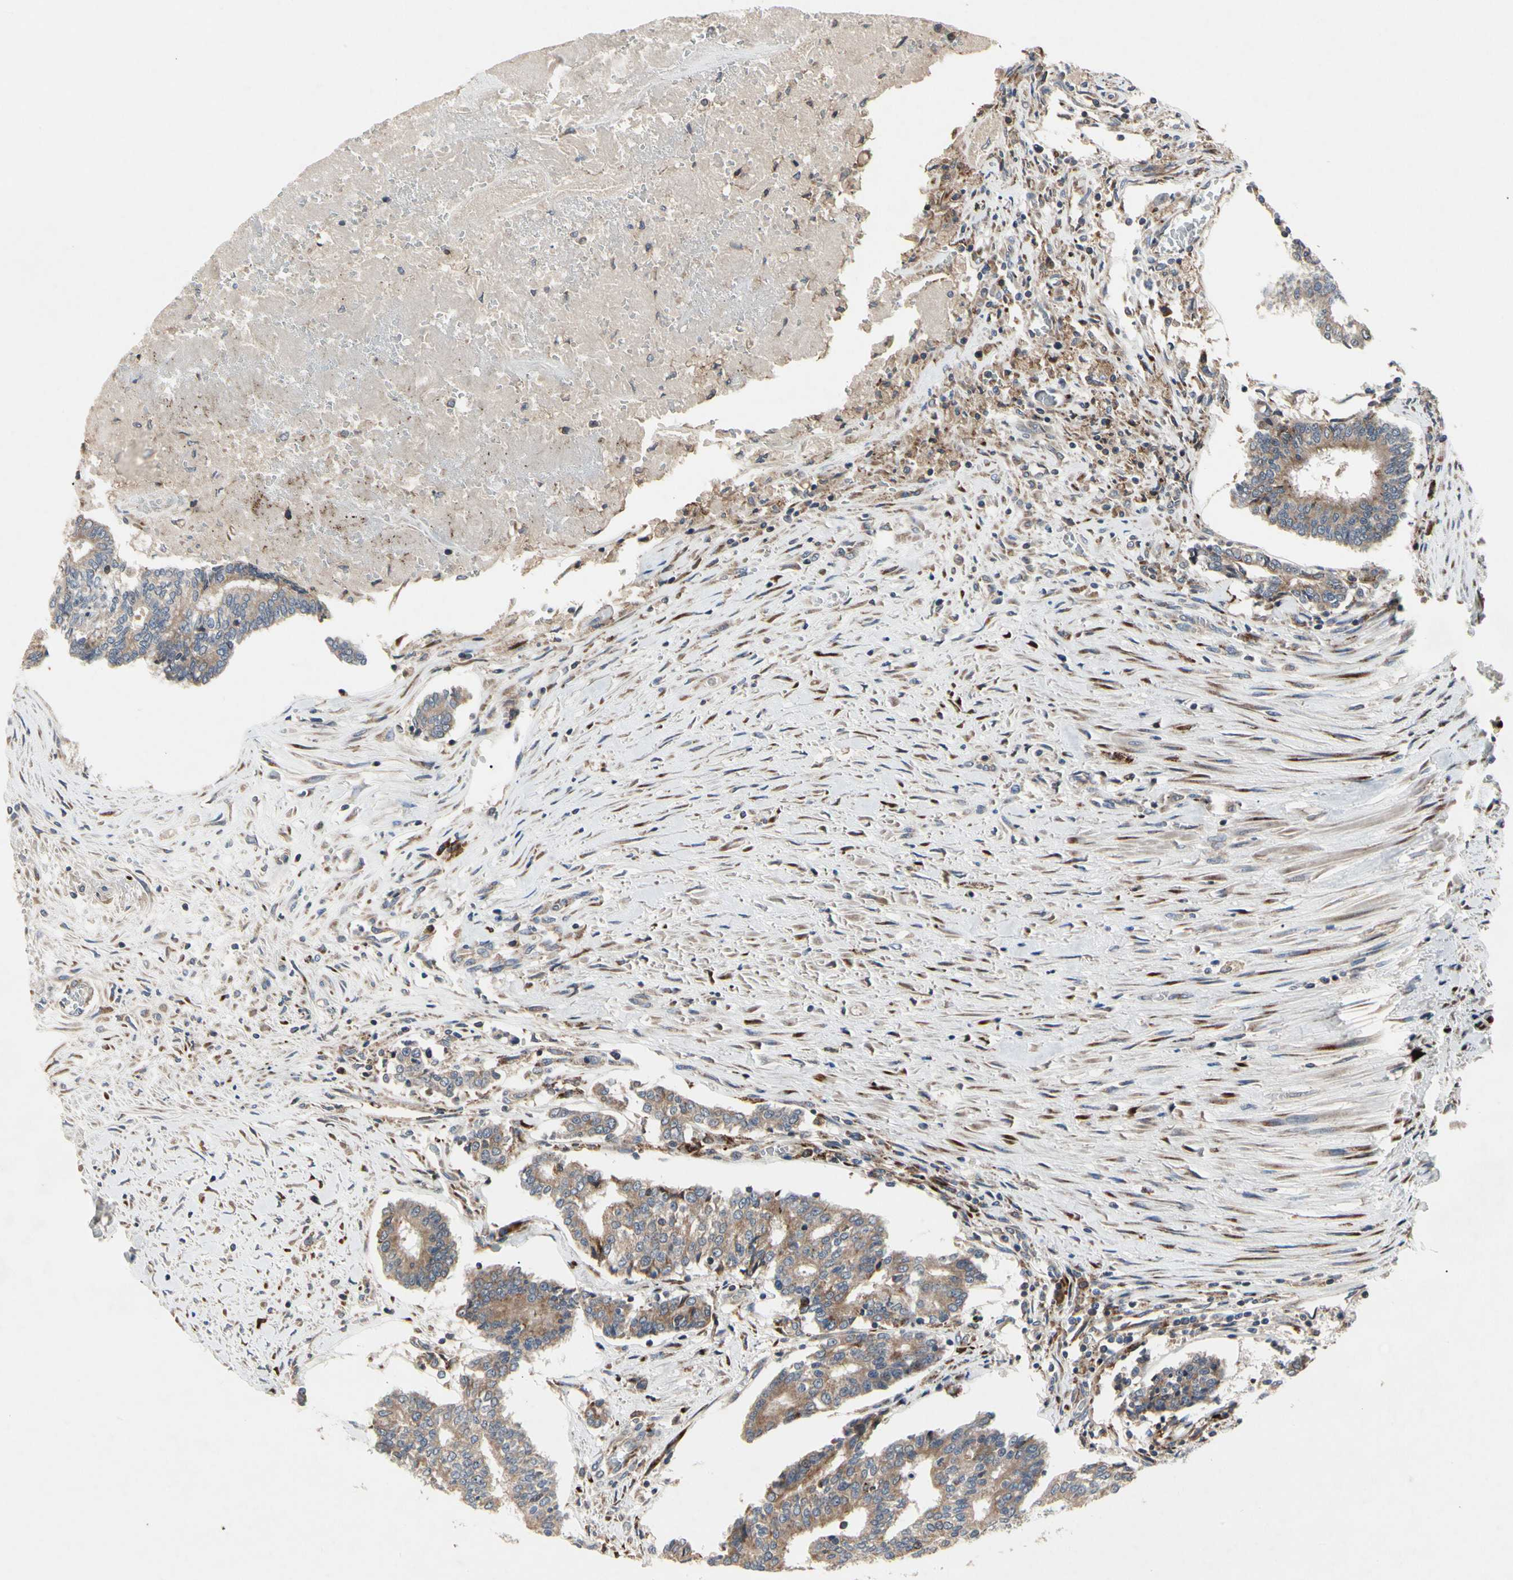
{"staining": {"intensity": "weak", "quantity": ">75%", "location": "cytoplasmic/membranous"}, "tissue": "prostate cancer", "cell_type": "Tumor cells", "image_type": "cancer", "snomed": [{"axis": "morphology", "description": "Adenocarcinoma, High grade"}, {"axis": "topography", "description": "Prostate"}], "caption": "Human prostate high-grade adenocarcinoma stained with a protein marker reveals weak staining in tumor cells.", "gene": "MMEL1", "patient": {"sex": "male", "age": 55}}